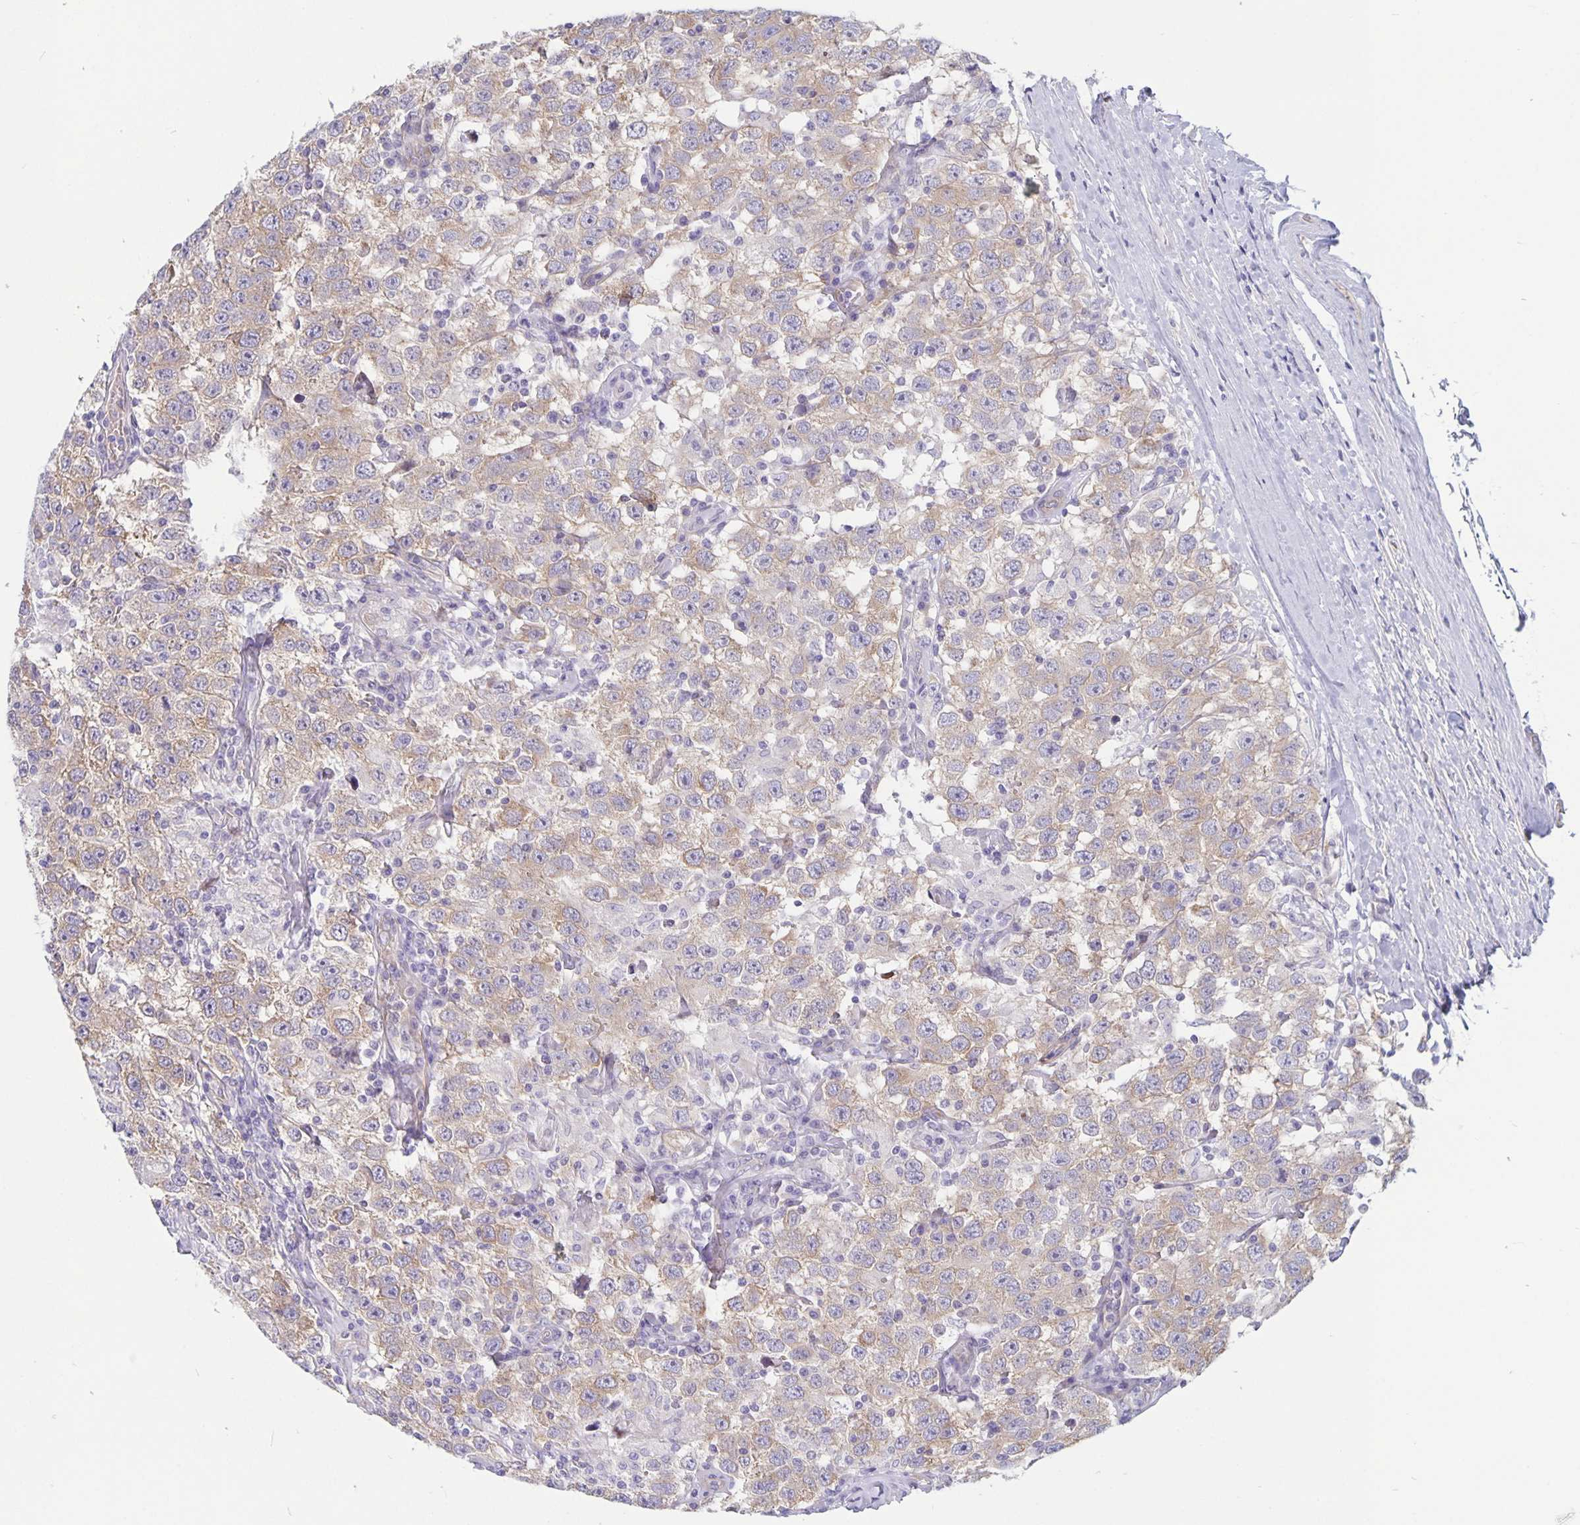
{"staining": {"intensity": "weak", "quantity": ">75%", "location": "cytoplasmic/membranous"}, "tissue": "testis cancer", "cell_type": "Tumor cells", "image_type": "cancer", "snomed": [{"axis": "morphology", "description": "Seminoma, NOS"}, {"axis": "topography", "description": "Testis"}], "caption": "The immunohistochemical stain highlights weak cytoplasmic/membranous positivity in tumor cells of testis seminoma tissue.", "gene": "PLCB3", "patient": {"sex": "male", "age": 41}}